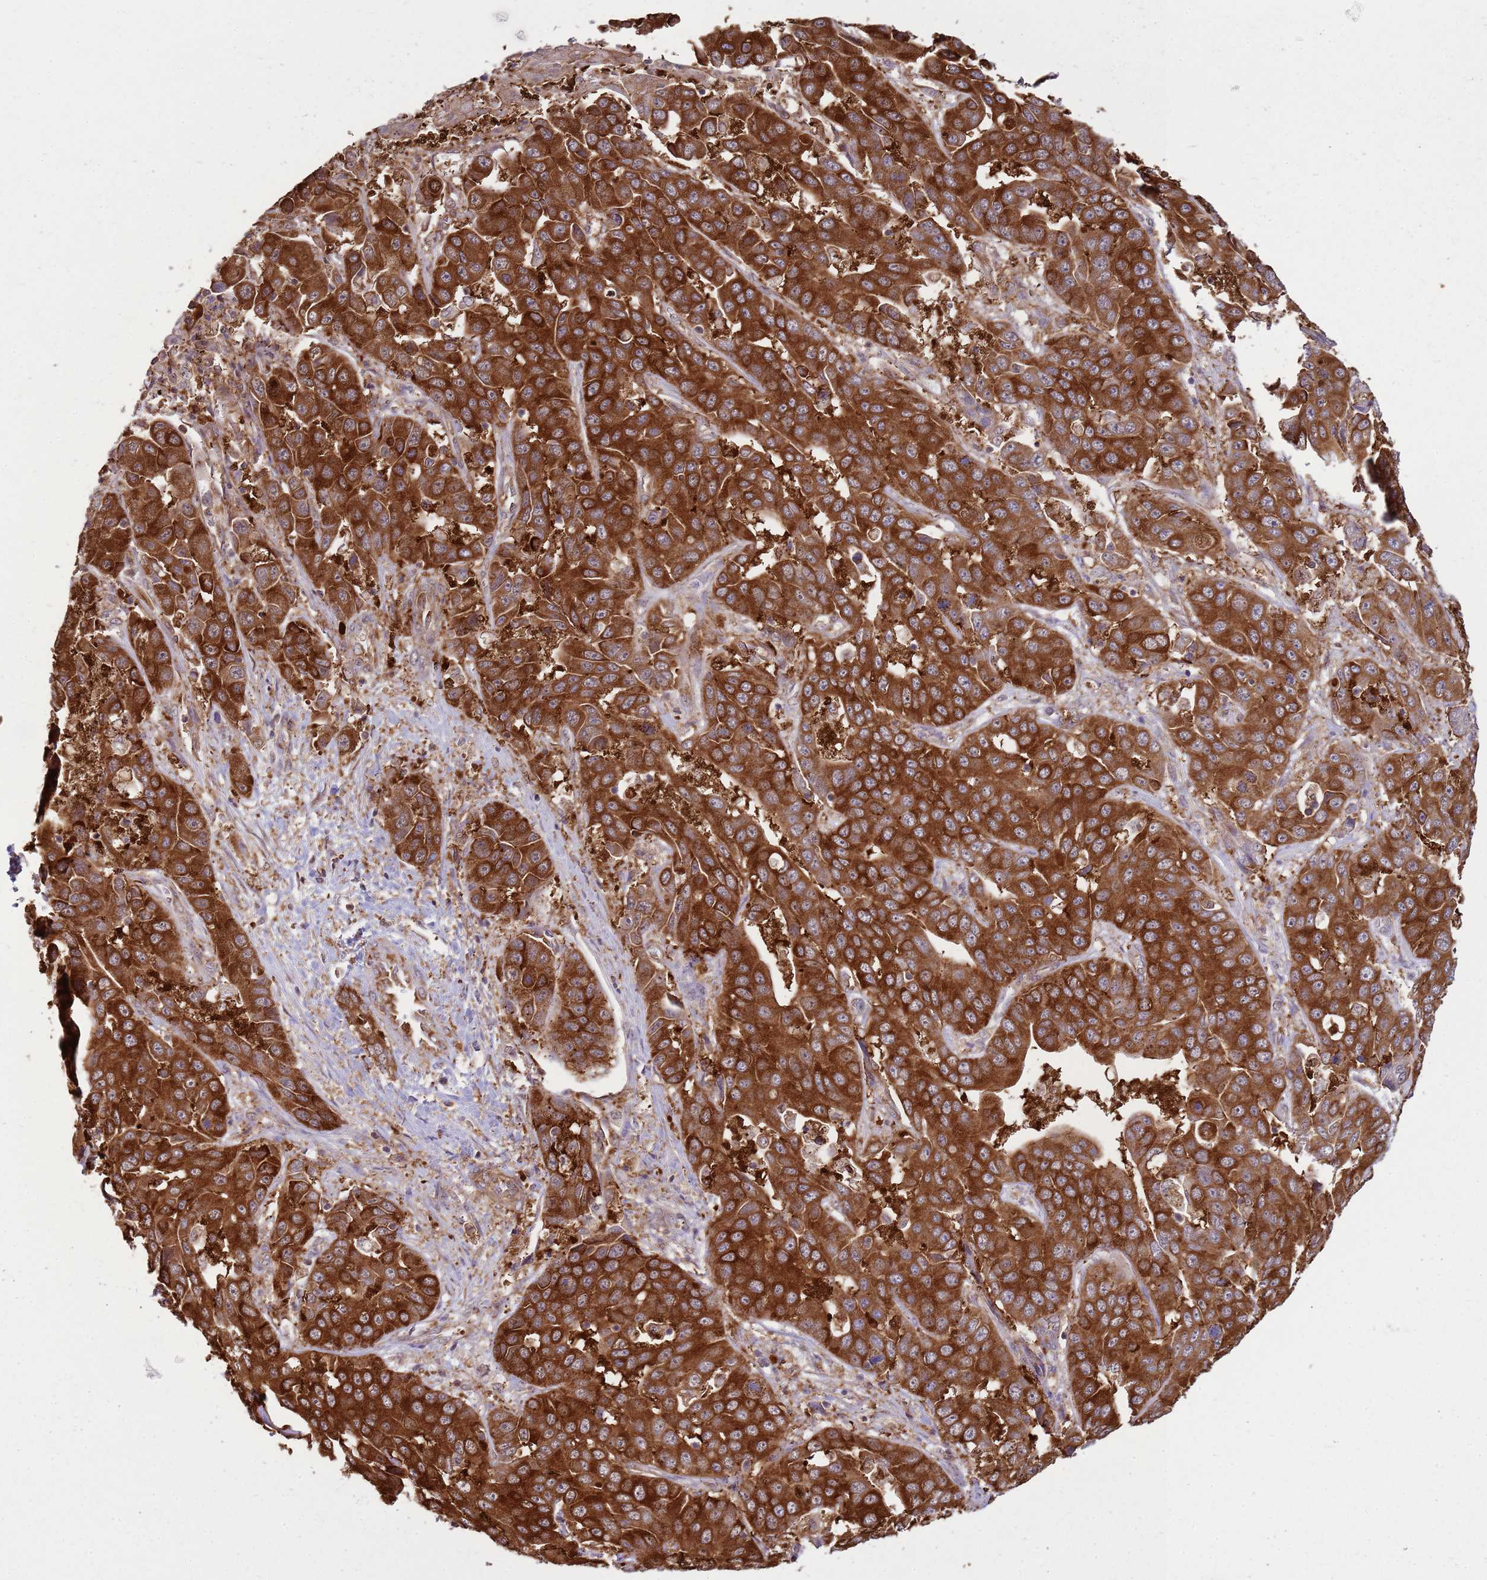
{"staining": {"intensity": "strong", "quantity": ">75%", "location": "cytoplasmic/membranous"}, "tissue": "liver cancer", "cell_type": "Tumor cells", "image_type": "cancer", "snomed": [{"axis": "morphology", "description": "Cholangiocarcinoma"}, {"axis": "topography", "description": "Liver"}], "caption": "High-magnification brightfield microscopy of cholangiocarcinoma (liver) stained with DAB (3,3'-diaminobenzidine) (brown) and counterstained with hematoxylin (blue). tumor cells exhibit strong cytoplasmic/membranous positivity is present in approximately>75% of cells.", "gene": "GABRE", "patient": {"sex": "female", "age": 52}}